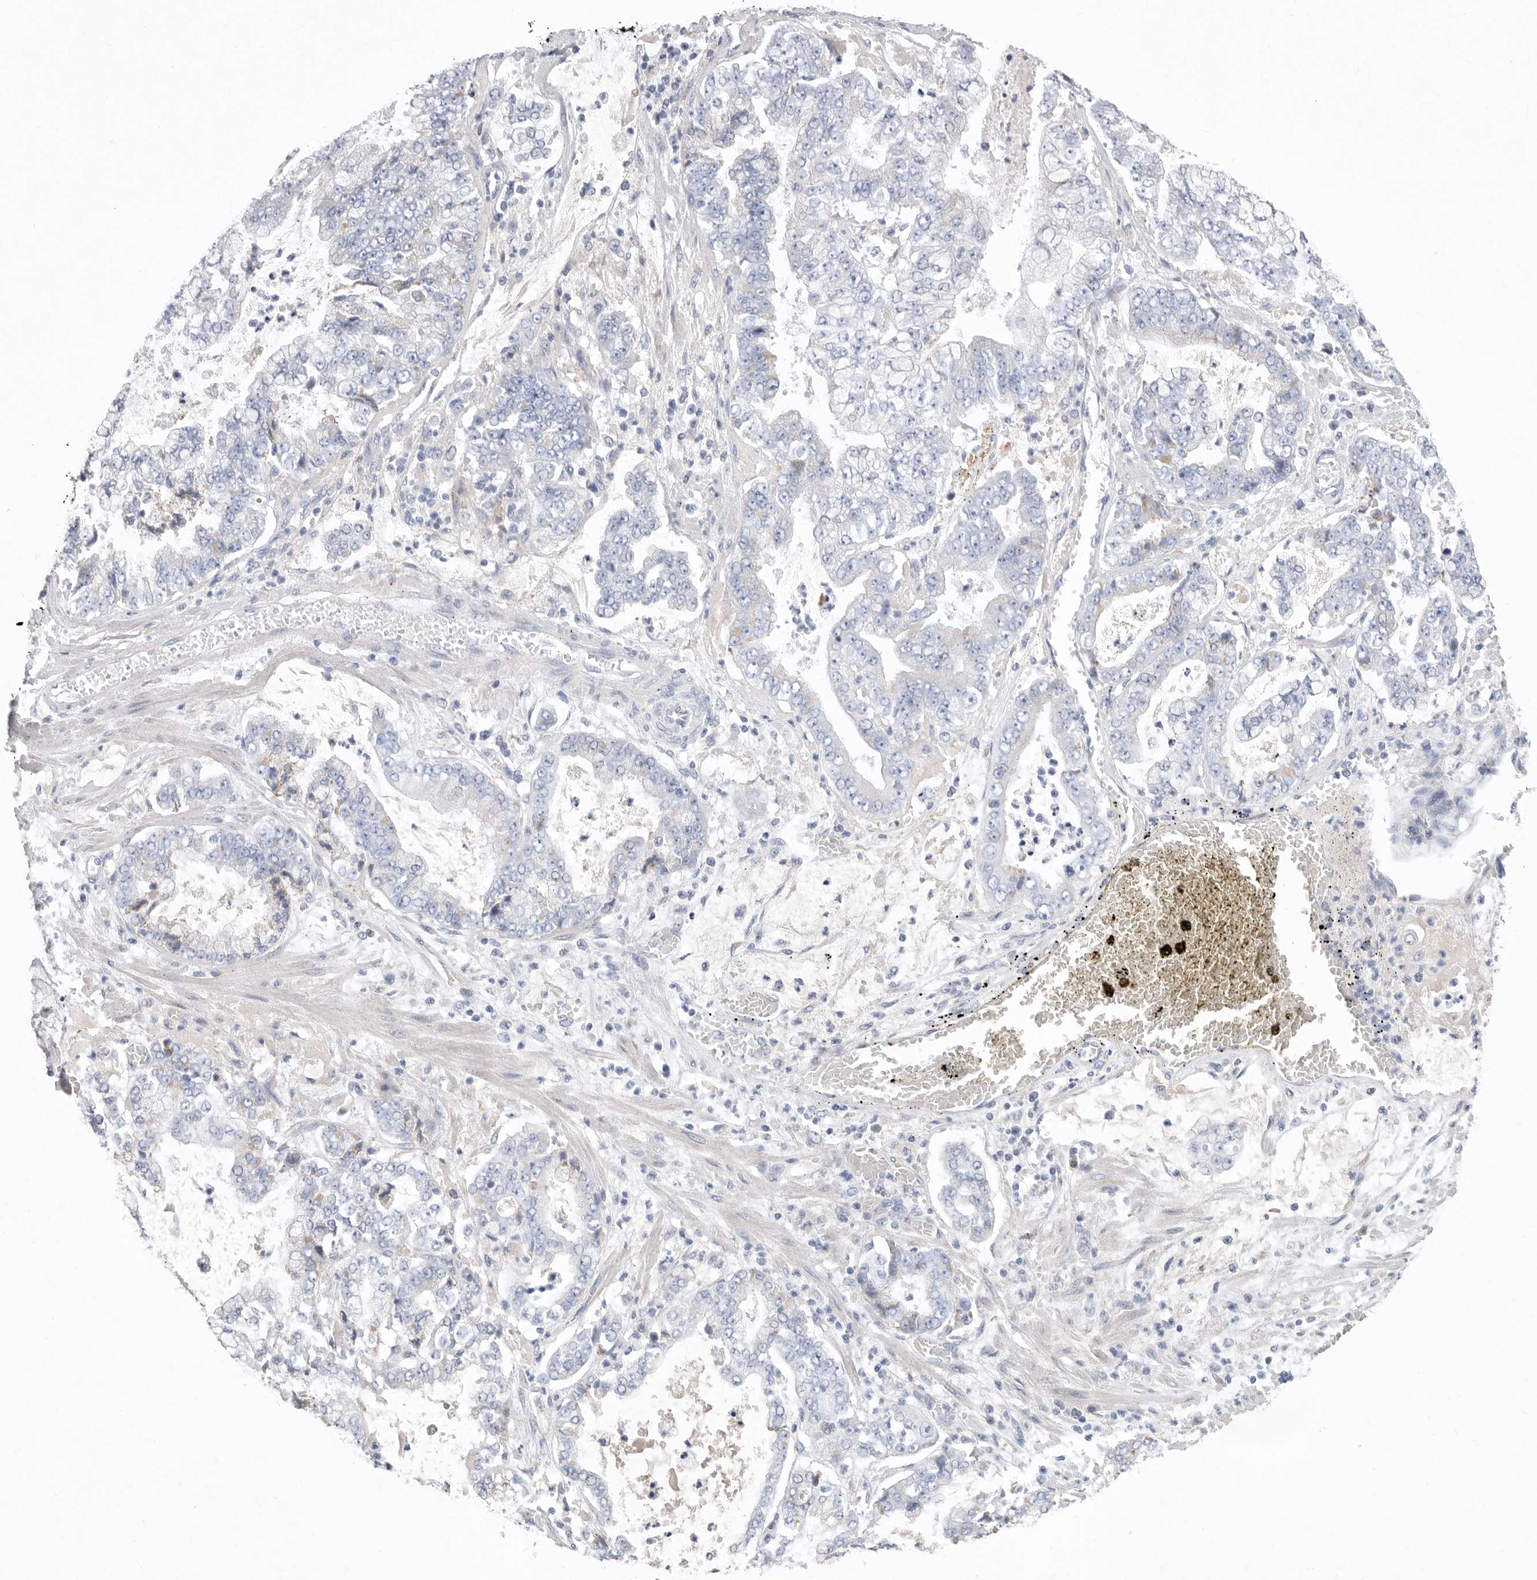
{"staining": {"intensity": "negative", "quantity": "none", "location": "none"}, "tissue": "stomach cancer", "cell_type": "Tumor cells", "image_type": "cancer", "snomed": [{"axis": "morphology", "description": "Adenocarcinoma, NOS"}, {"axis": "topography", "description": "Stomach"}], "caption": "Protein analysis of stomach adenocarcinoma exhibits no significant staining in tumor cells.", "gene": "CAMK2B", "patient": {"sex": "male", "age": 76}}